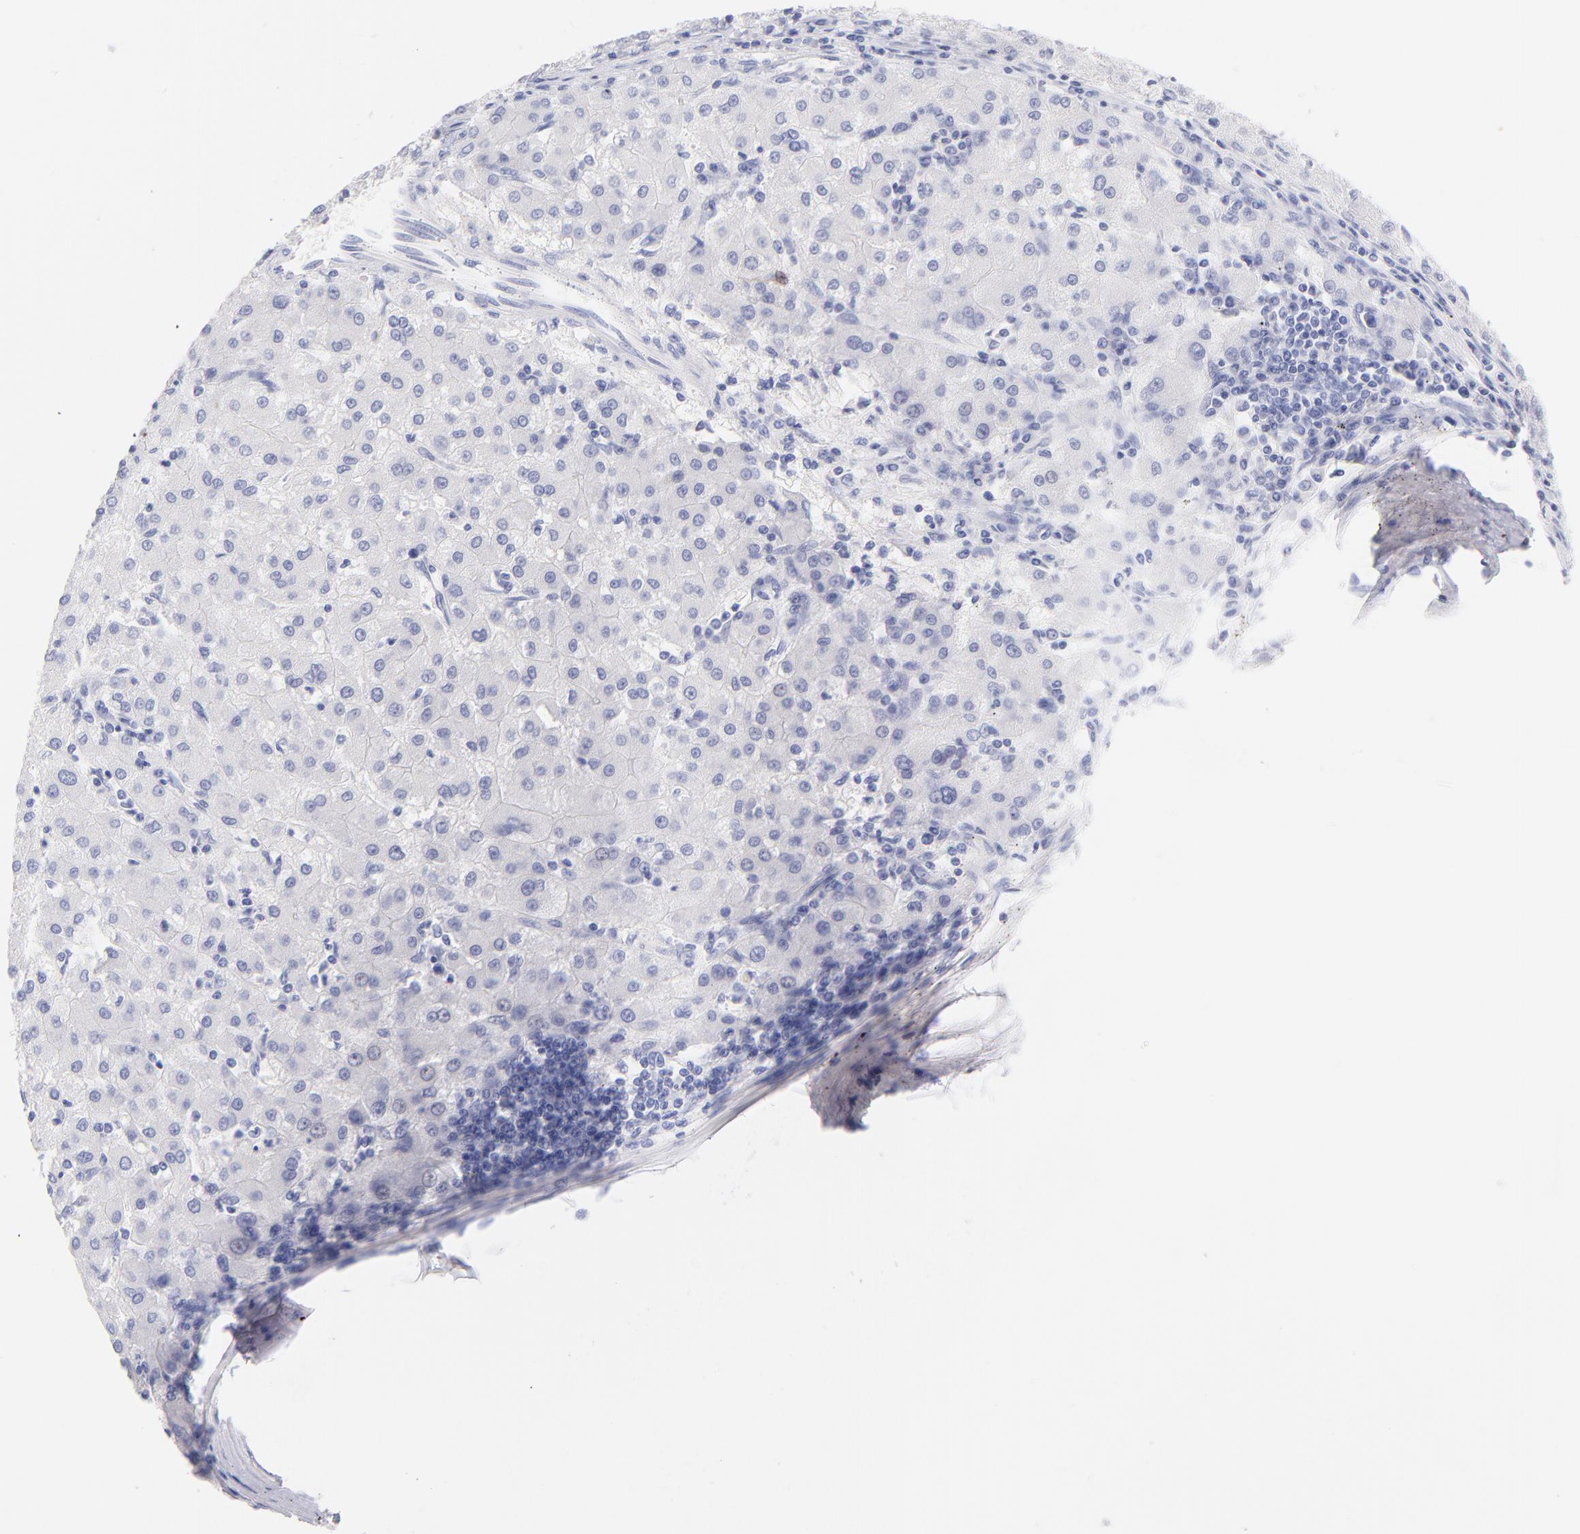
{"staining": {"intensity": "negative", "quantity": "none", "location": "none"}, "tissue": "liver cancer", "cell_type": "Tumor cells", "image_type": "cancer", "snomed": [{"axis": "morphology", "description": "Carcinoma, Hepatocellular, NOS"}, {"axis": "topography", "description": "Liver"}], "caption": "High power microscopy histopathology image of an immunohistochemistry image of liver cancer, revealing no significant expression in tumor cells. (DAB (3,3'-diaminobenzidine) IHC visualized using brightfield microscopy, high magnification).", "gene": "SCGN", "patient": {"sex": "male", "age": 72}}